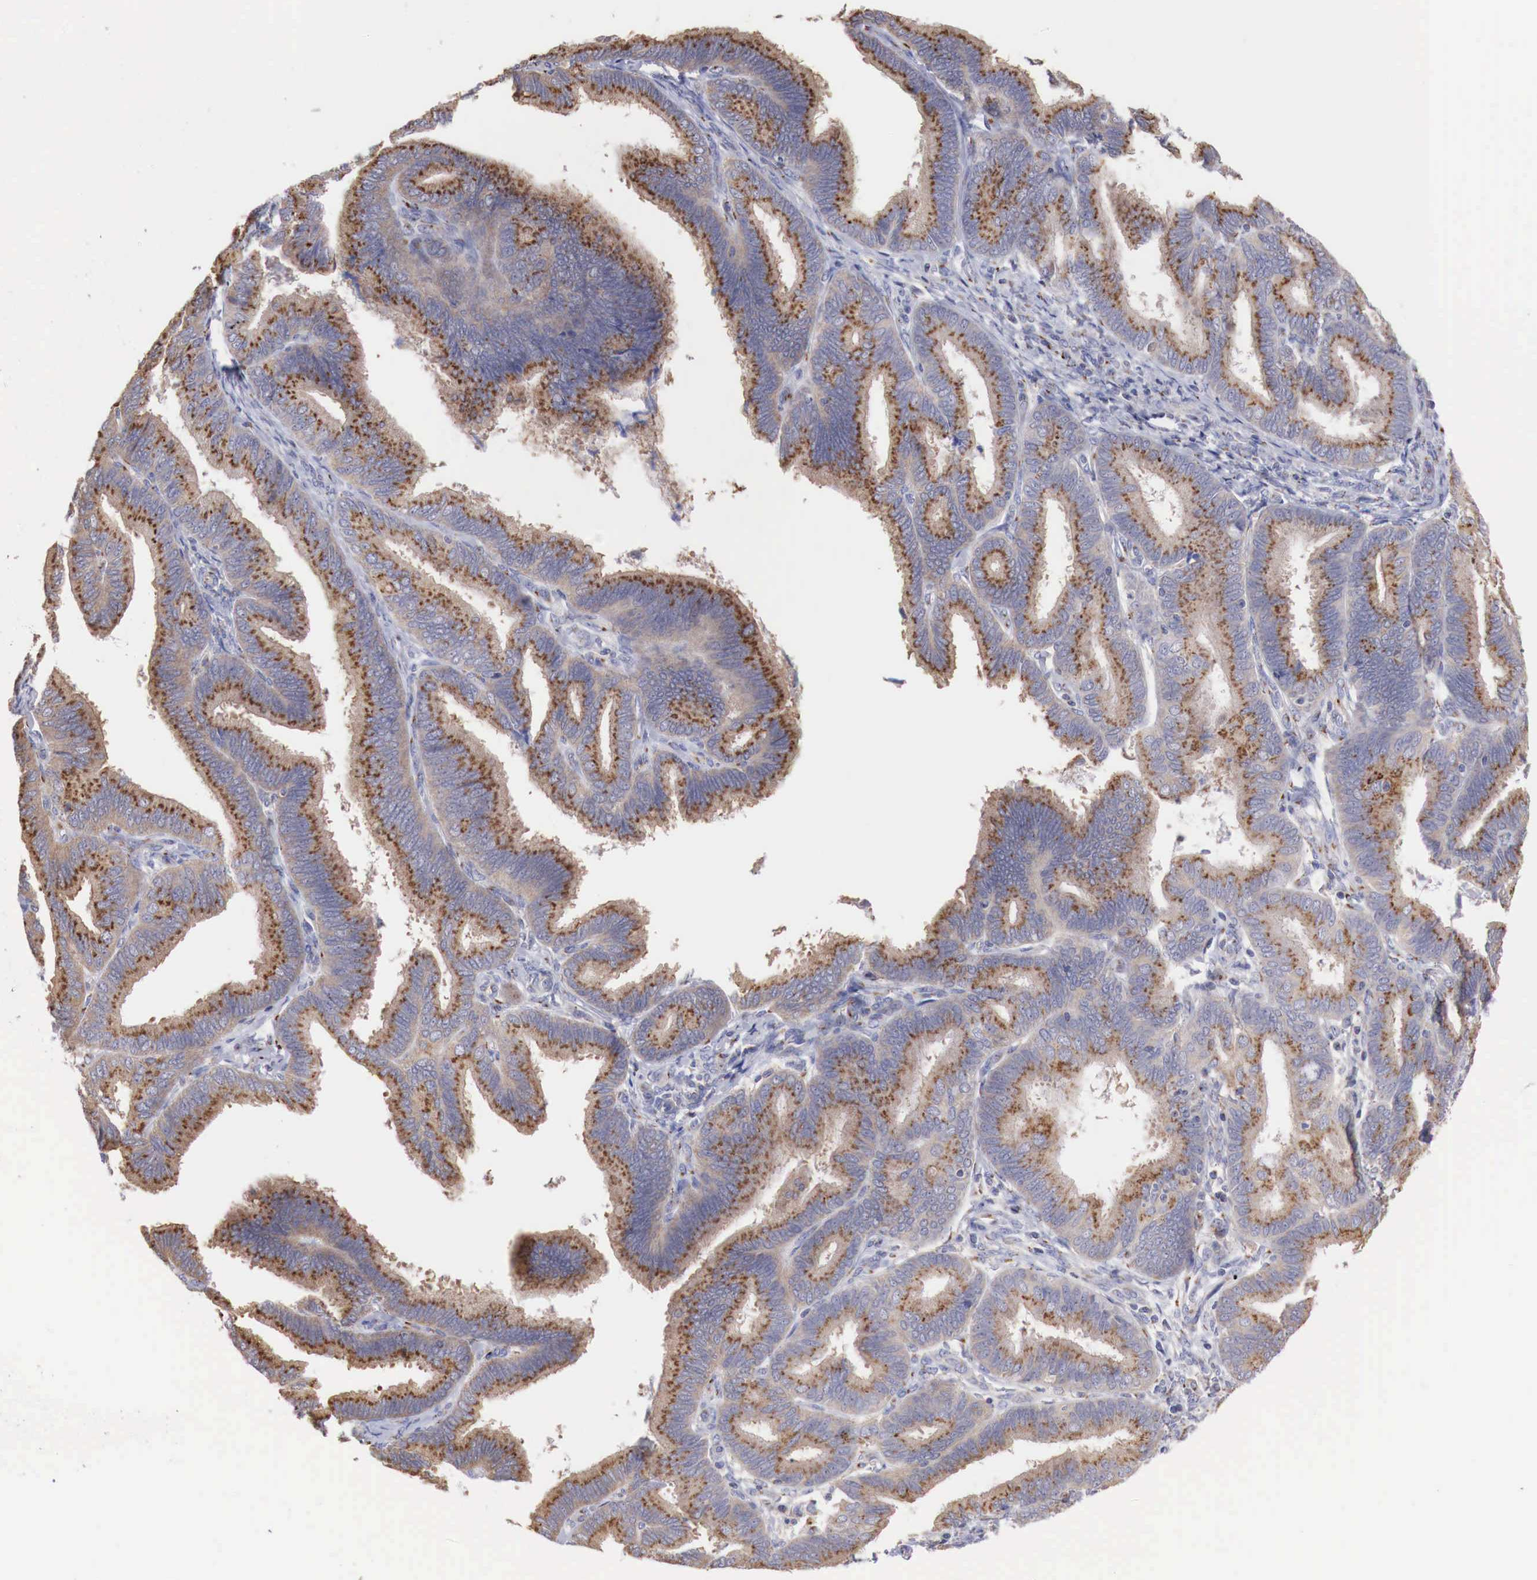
{"staining": {"intensity": "moderate", "quantity": ">75%", "location": "cytoplasmic/membranous"}, "tissue": "endometrial cancer", "cell_type": "Tumor cells", "image_type": "cancer", "snomed": [{"axis": "morphology", "description": "Adenocarcinoma, NOS"}, {"axis": "topography", "description": "Endometrium"}], "caption": "Adenocarcinoma (endometrial) stained for a protein (brown) displays moderate cytoplasmic/membranous positive expression in about >75% of tumor cells.", "gene": "SYAP1", "patient": {"sex": "female", "age": 63}}